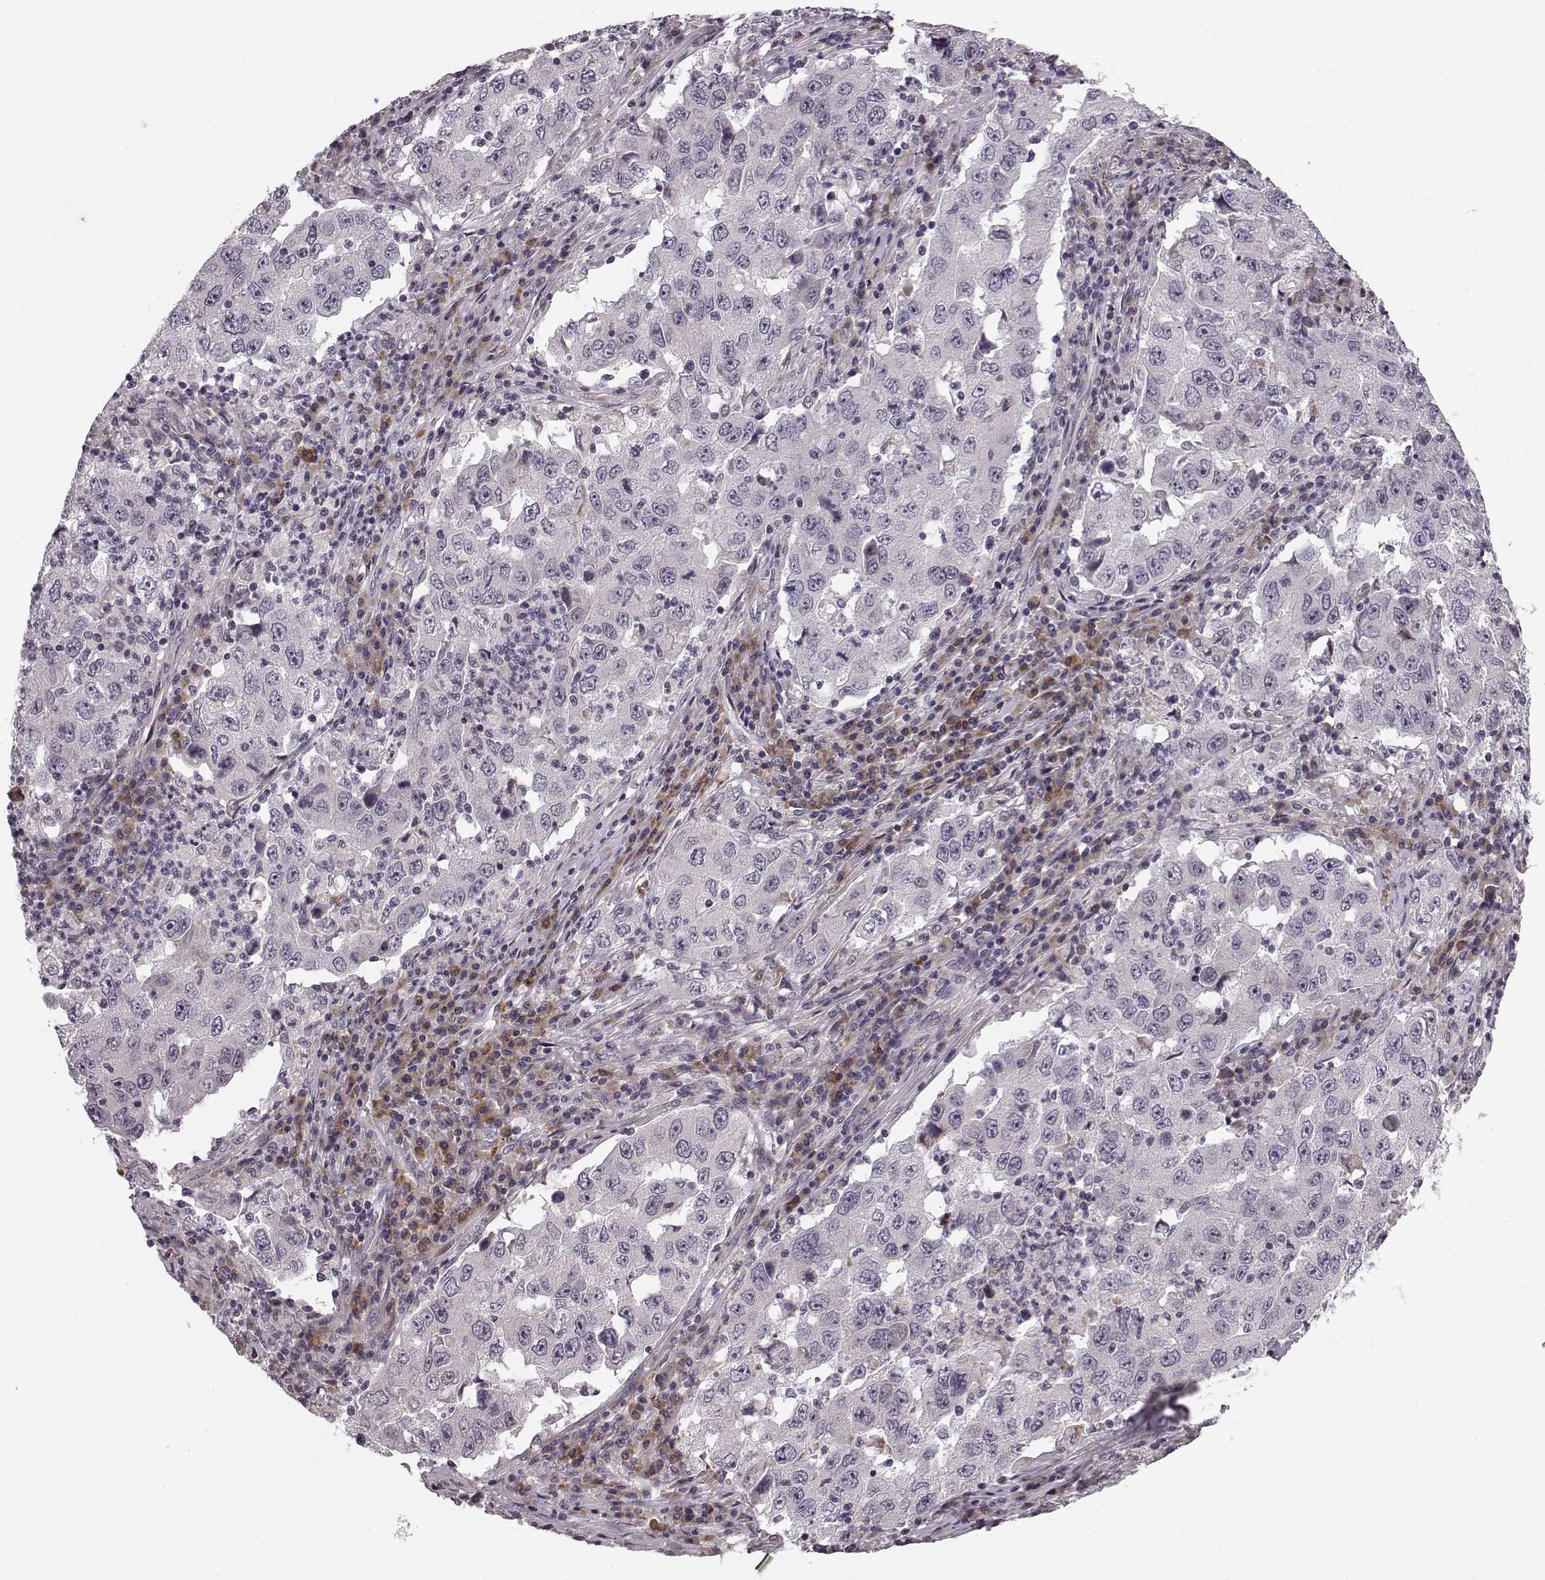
{"staining": {"intensity": "negative", "quantity": "none", "location": "none"}, "tissue": "lung cancer", "cell_type": "Tumor cells", "image_type": "cancer", "snomed": [{"axis": "morphology", "description": "Adenocarcinoma, NOS"}, {"axis": "topography", "description": "Lung"}], "caption": "Tumor cells are negative for protein expression in human lung adenocarcinoma. (Stains: DAB immunohistochemistry with hematoxylin counter stain, Microscopy: brightfield microscopy at high magnification).", "gene": "FAM234B", "patient": {"sex": "male", "age": 73}}